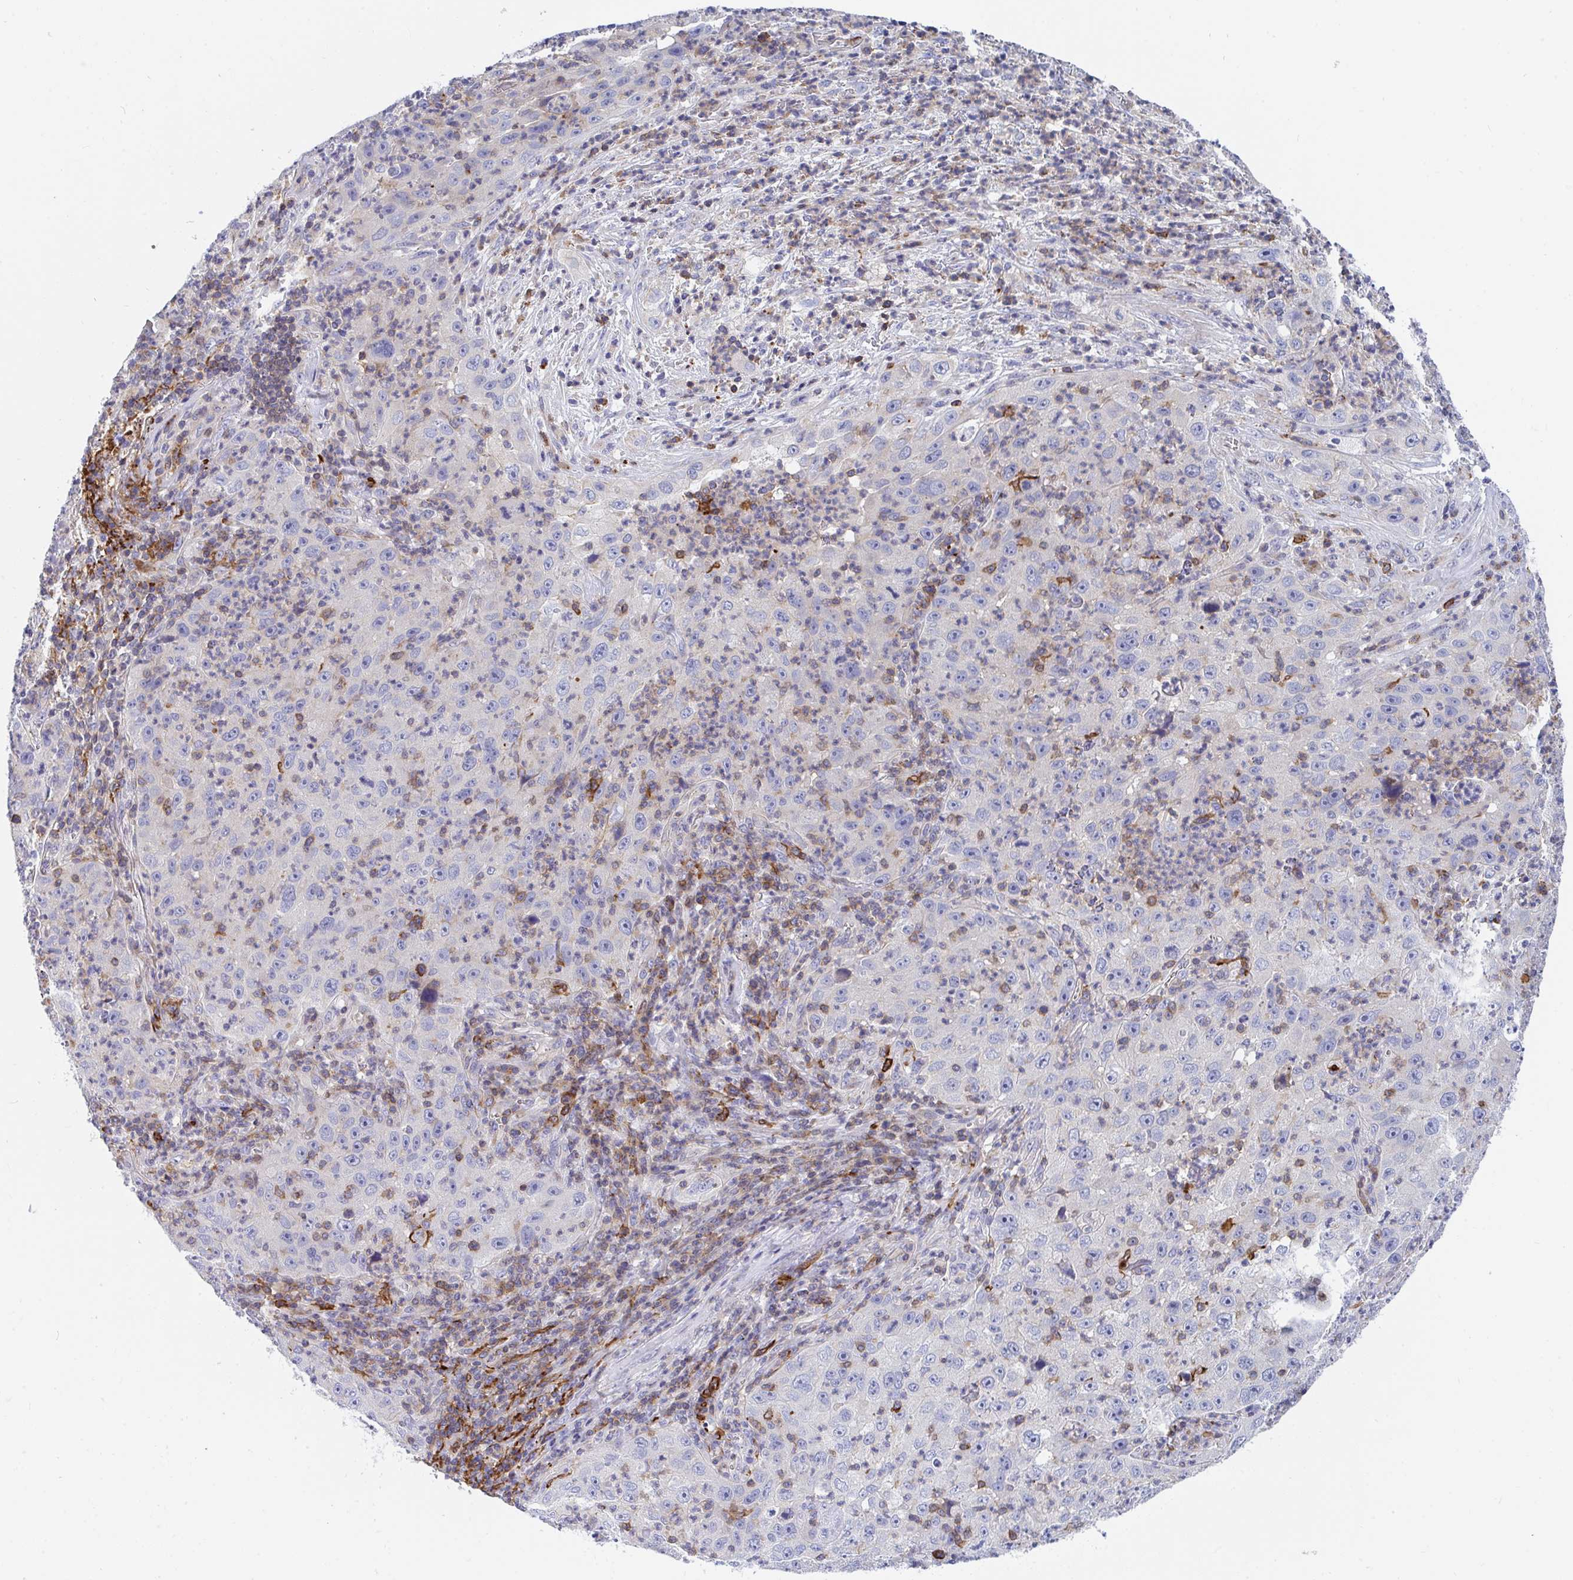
{"staining": {"intensity": "negative", "quantity": "none", "location": "none"}, "tissue": "lung cancer", "cell_type": "Tumor cells", "image_type": "cancer", "snomed": [{"axis": "morphology", "description": "Squamous cell carcinoma, NOS"}, {"axis": "topography", "description": "Lung"}], "caption": "Tumor cells are negative for protein expression in human lung cancer.", "gene": "FRMD3", "patient": {"sex": "male", "age": 71}}